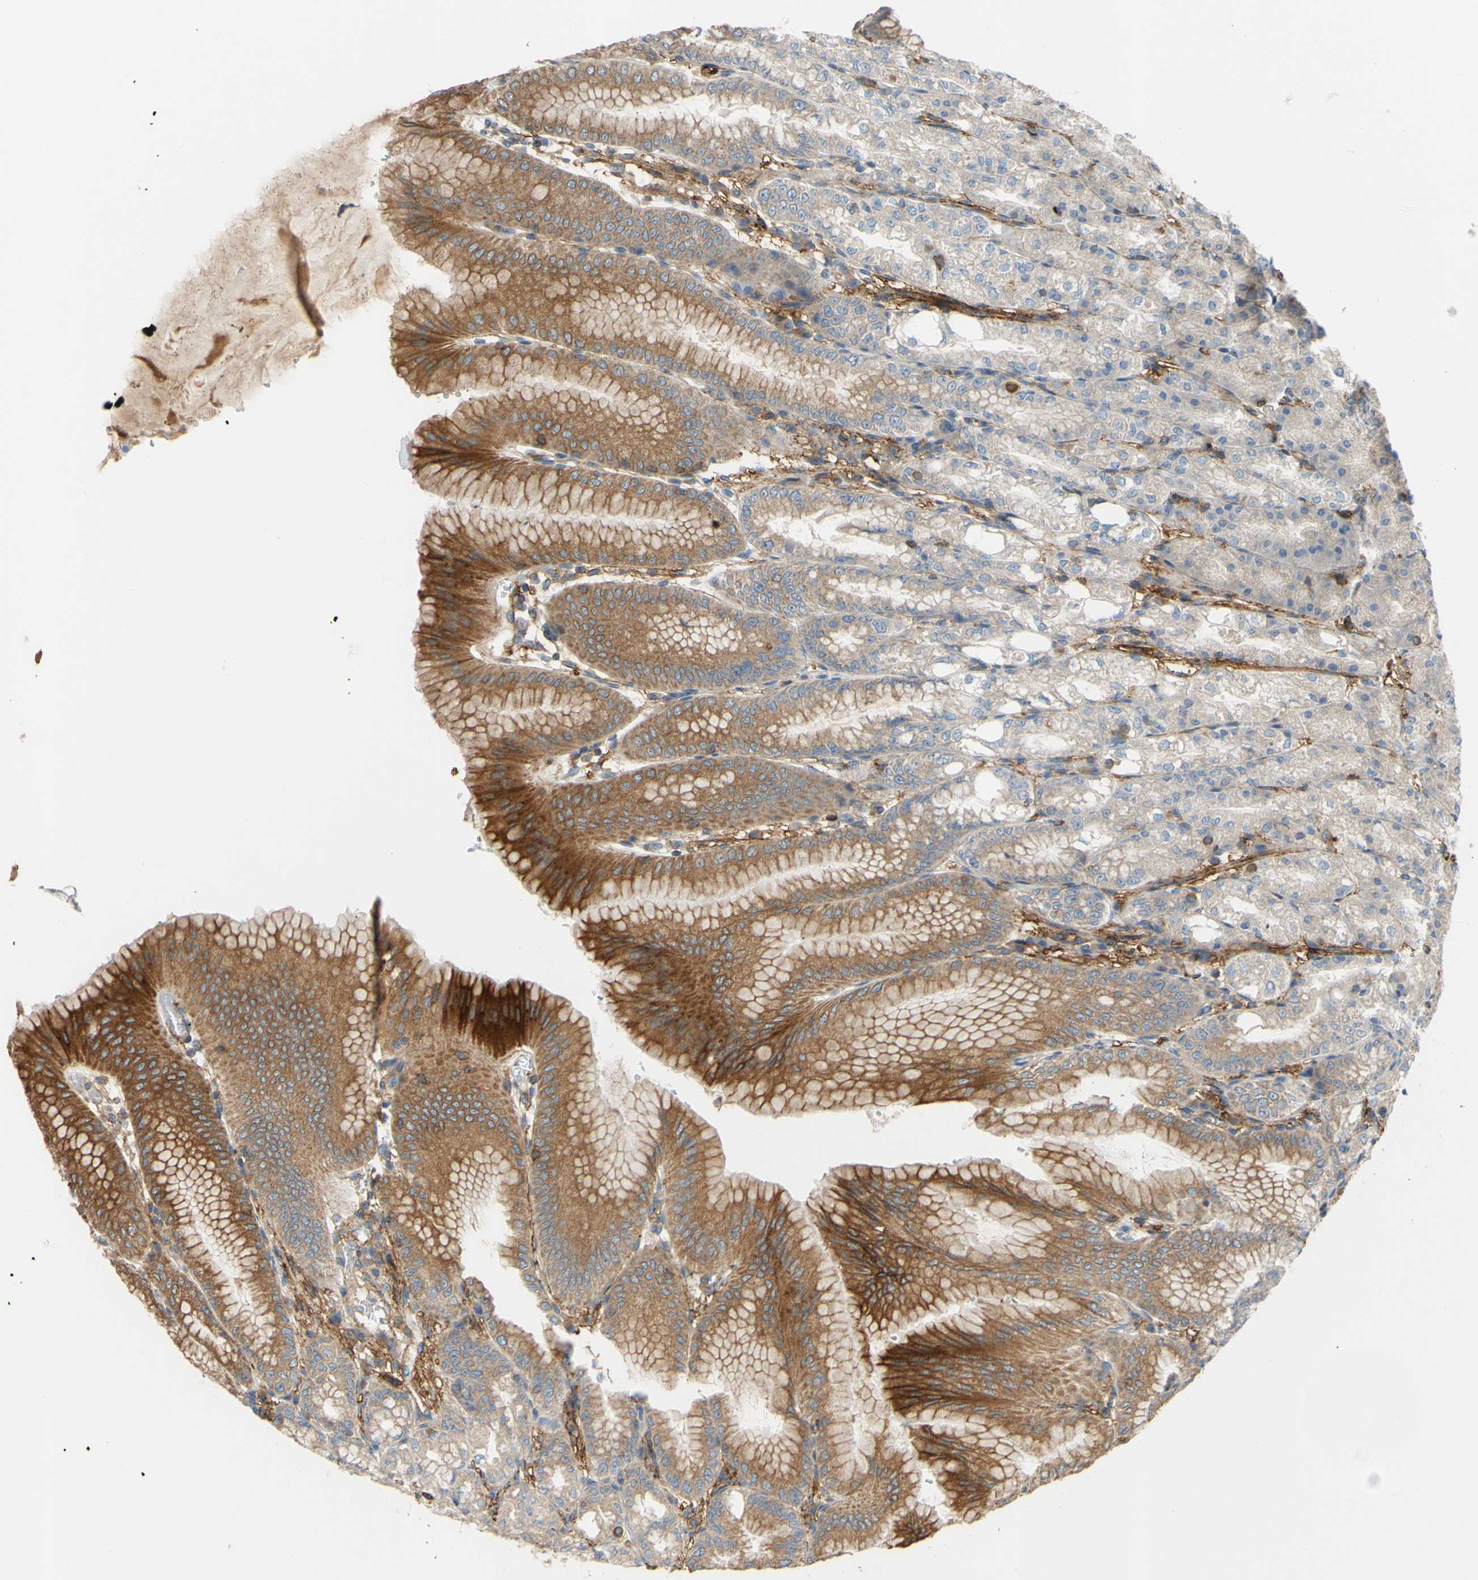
{"staining": {"intensity": "moderate", "quantity": "25%-75%", "location": "cytoplasmic/membranous"}, "tissue": "stomach", "cell_type": "Glandular cells", "image_type": "normal", "snomed": [{"axis": "morphology", "description": "Normal tissue, NOS"}, {"axis": "topography", "description": "Stomach, lower"}], "caption": "Glandular cells show medium levels of moderate cytoplasmic/membranous expression in approximately 25%-75% of cells in normal stomach. The protein of interest is shown in brown color, while the nuclei are stained blue.", "gene": "POR", "patient": {"sex": "male", "age": 71}}